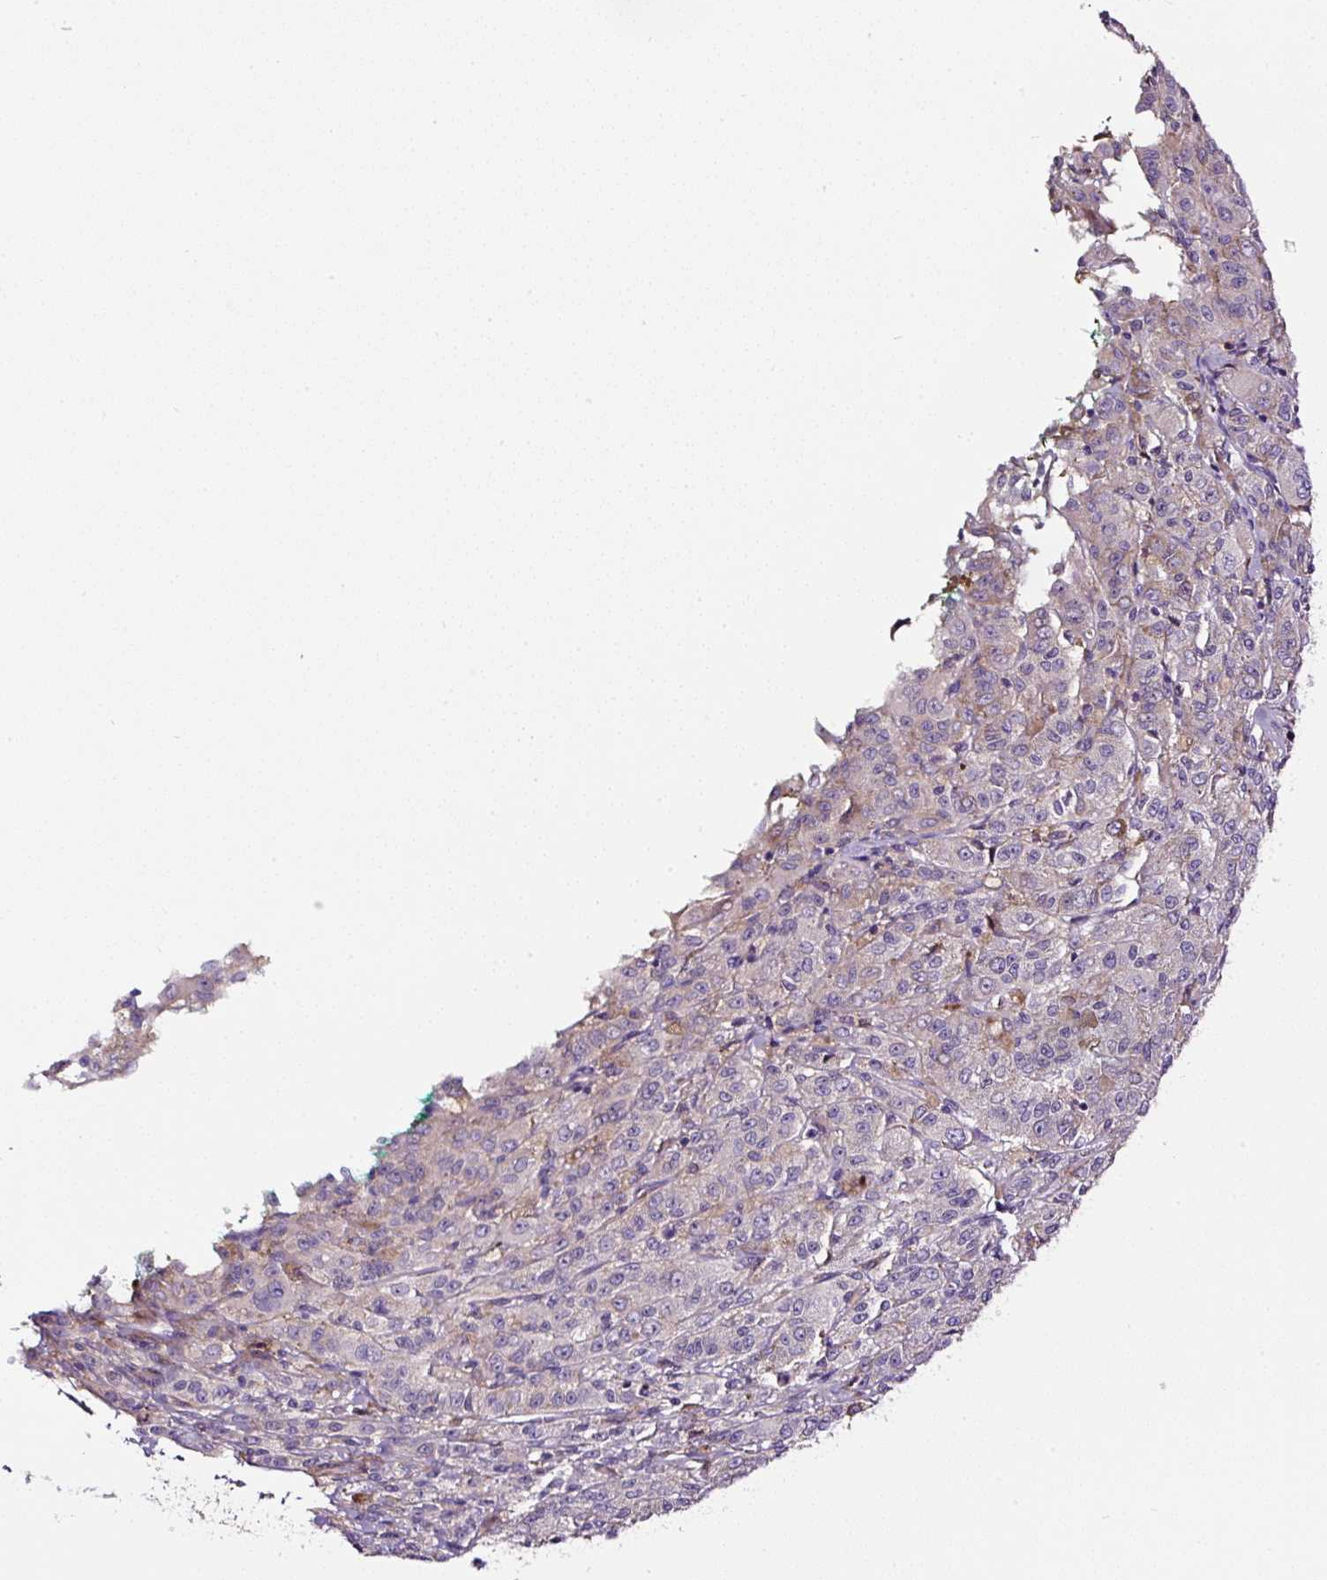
{"staining": {"intensity": "negative", "quantity": "none", "location": "none"}, "tissue": "melanoma", "cell_type": "Tumor cells", "image_type": "cancer", "snomed": [{"axis": "morphology", "description": "Malignant melanoma, NOS"}, {"axis": "topography", "description": "Skin"}], "caption": "Immunohistochemical staining of human malignant melanoma displays no significant positivity in tumor cells.", "gene": "LRRC24", "patient": {"sex": "female", "age": 52}}